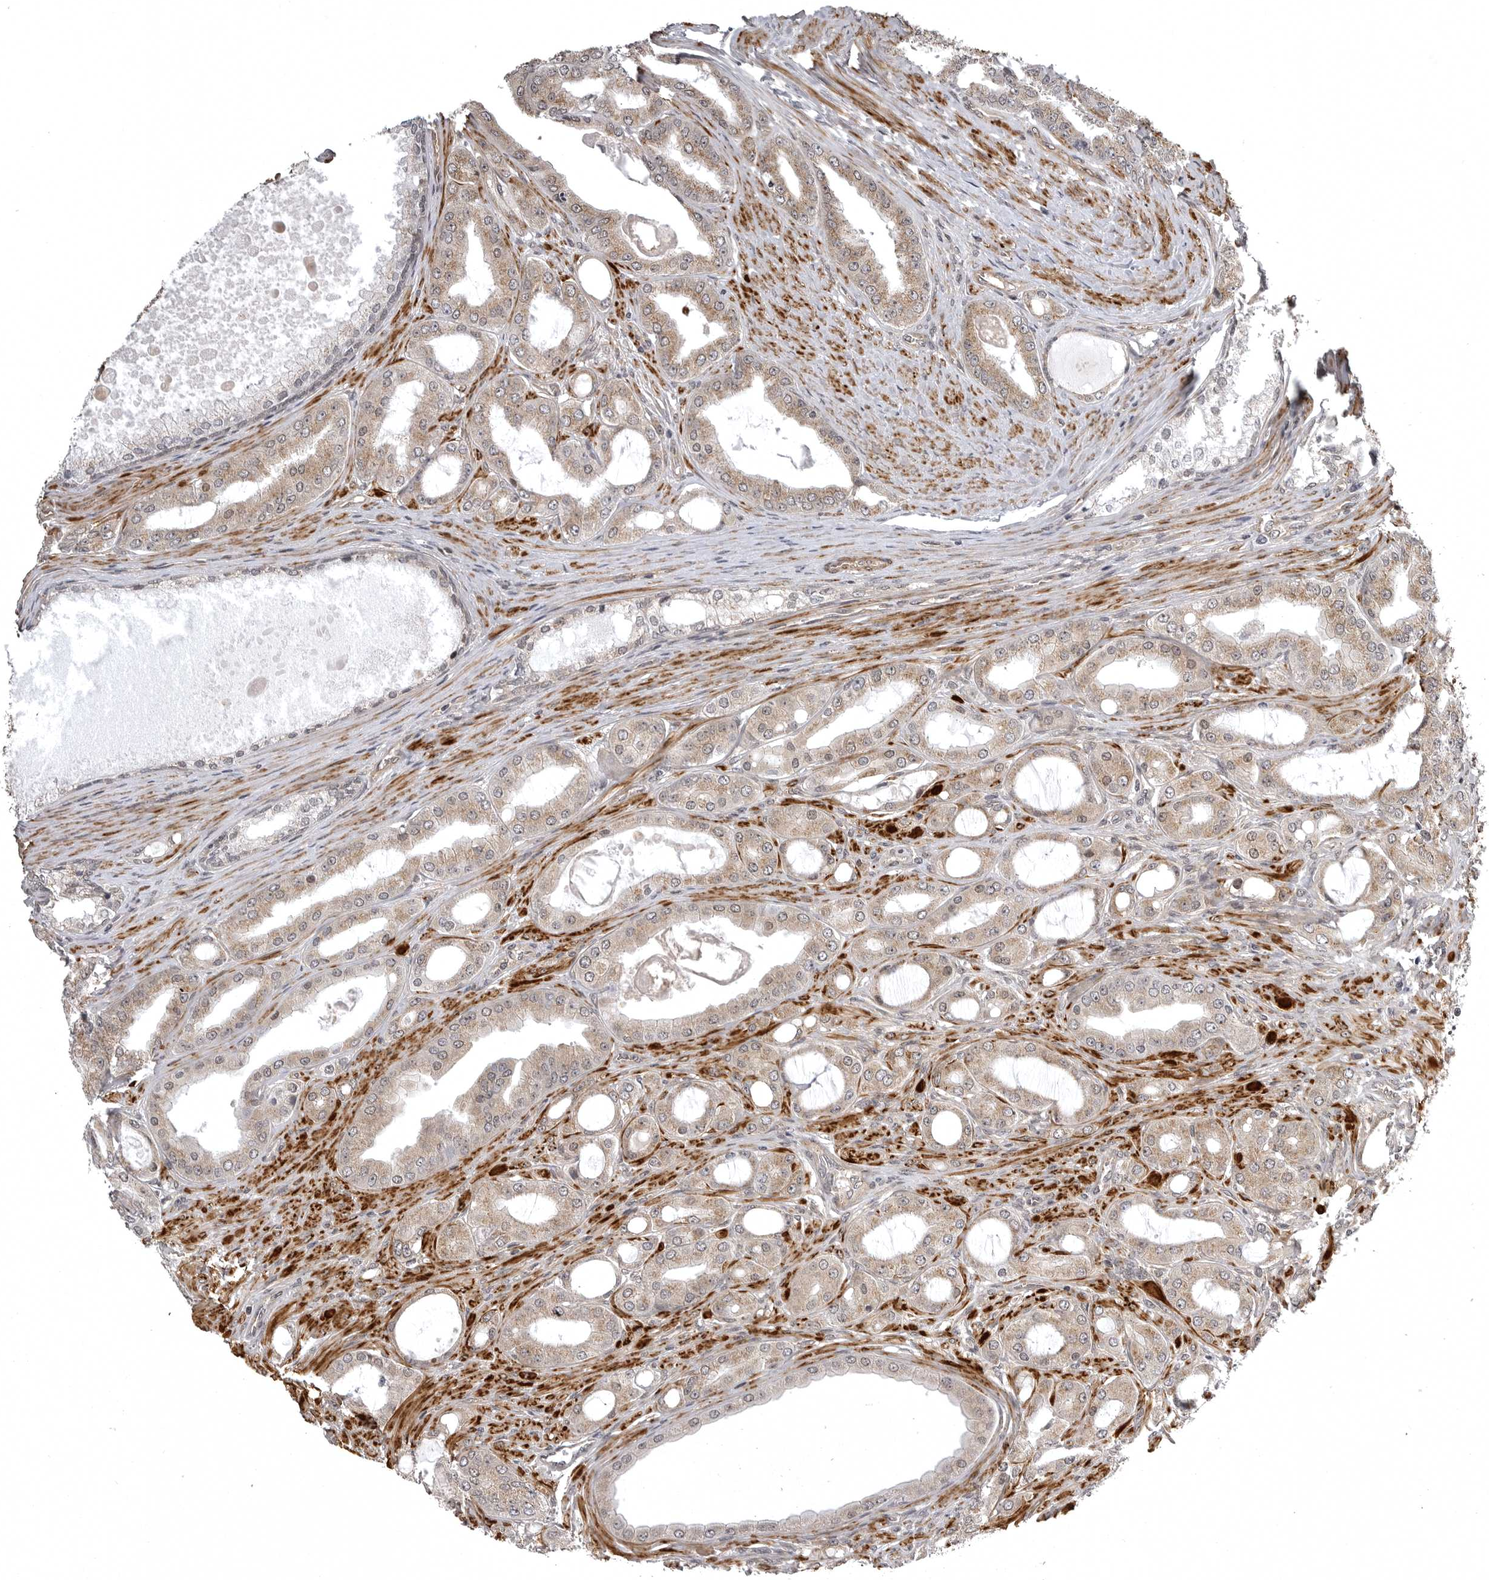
{"staining": {"intensity": "moderate", "quantity": "25%-75%", "location": "cytoplasmic/membranous"}, "tissue": "prostate cancer", "cell_type": "Tumor cells", "image_type": "cancer", "snomed": [{"axis": "morphology", "description": "Adenocarcinoma, High grade"}, {"axis": "topography", "description": "Prostate"}], "caption": "A high-resolution image shows immunohistochemistry (IHC) staining of prostate cancer (high-grade adenocarcinoma), which displays moderate cytoplasmic/membranous staining in approximately 25%-75% of tumor cells.", "gene": "SNX16", "patient": {"sex": "male", "age": 60}}